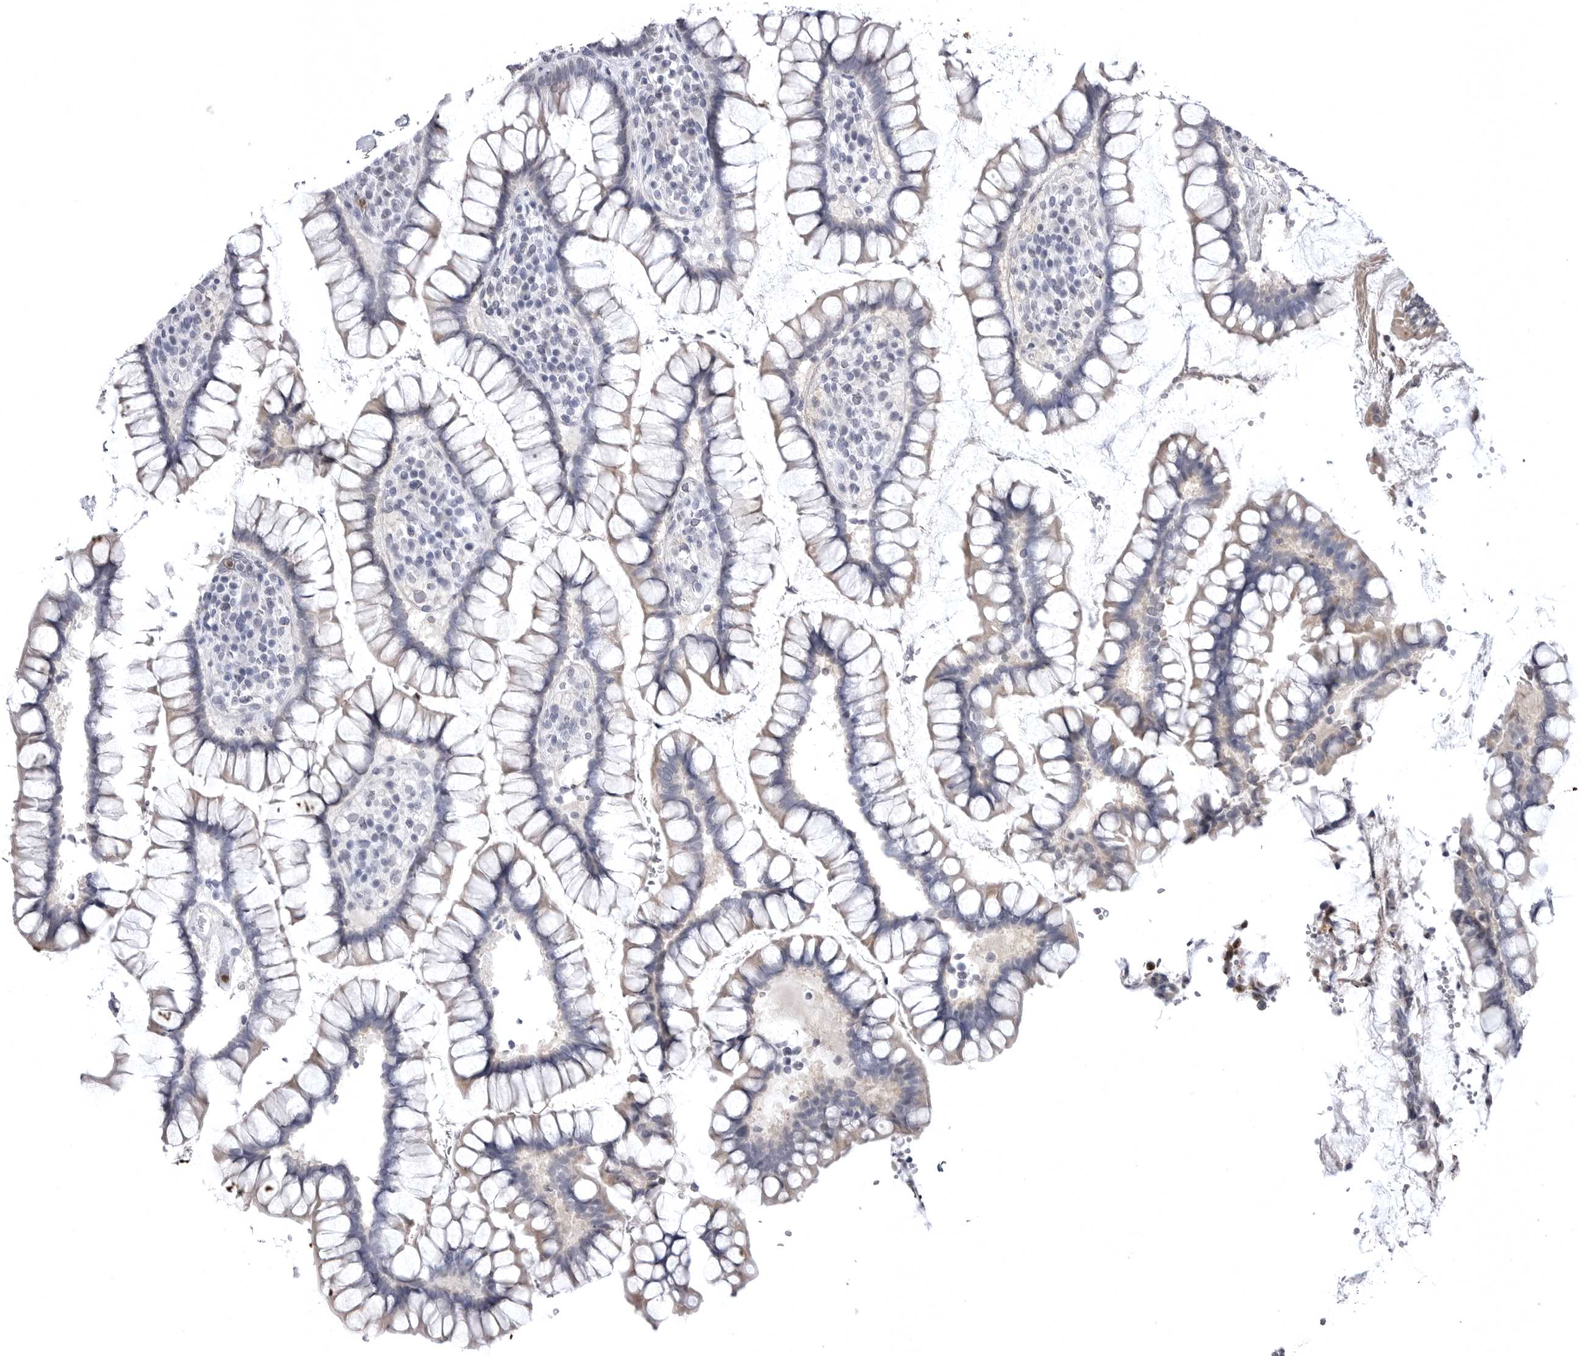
{"staining": {"intensity": "negative", "quantity": "none", "location": "none"}, "tissue": "colon", "cell_type": "Endothelial cells", "image_type": "normal", "snomed": [{"axis": "morphology", "description": "Normal tissue, NOS"}, {"axis": "topography", "description": "Colon"}], "caption": "DAB immunohistochemical staining of unremarkable human colon shows no significant staining in endothelial cells.", "gene": "STAP2", "patient": {"sex": "female", "age": 79}}